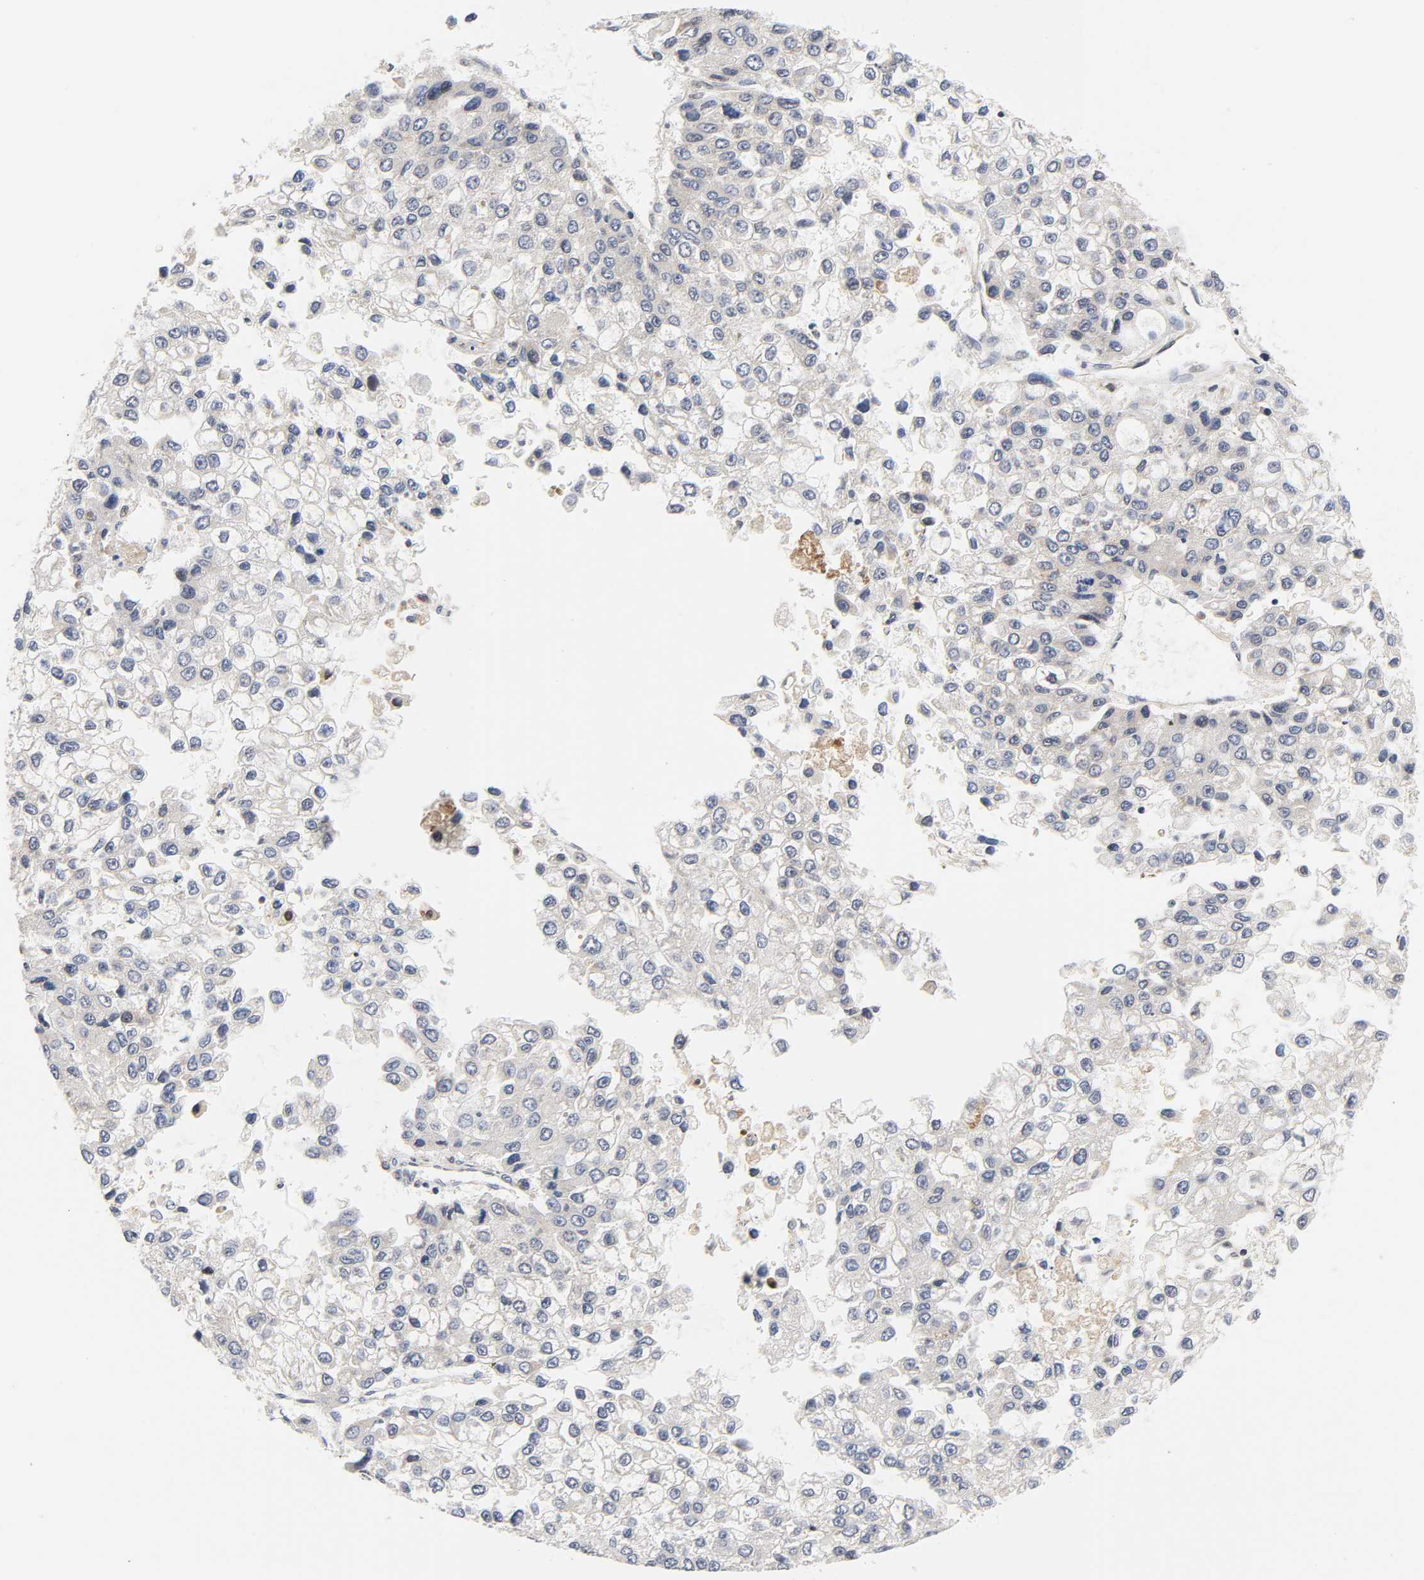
{"staining": {"intensity": "negative", "quantity": "none", "location": "none"}, "tissue": "liver cancer", "cell_type": "Tumor cells", "image_type": "cancer", "snomed": [{"axis": "morphology", "description": "Carcinoma, Hepatocellular, NOS"}, {"axis": "topography", "description": "Liver"}], "caption": "This micrograph is of liver cancer (hepatocellular carcinoma) stained with IHC to label a protein in brown with the nuclei are counter-stained blue. There is no positivity in tumor cells.", "gene": "BAX", "patient": {"sex": "female", "age": 66}}